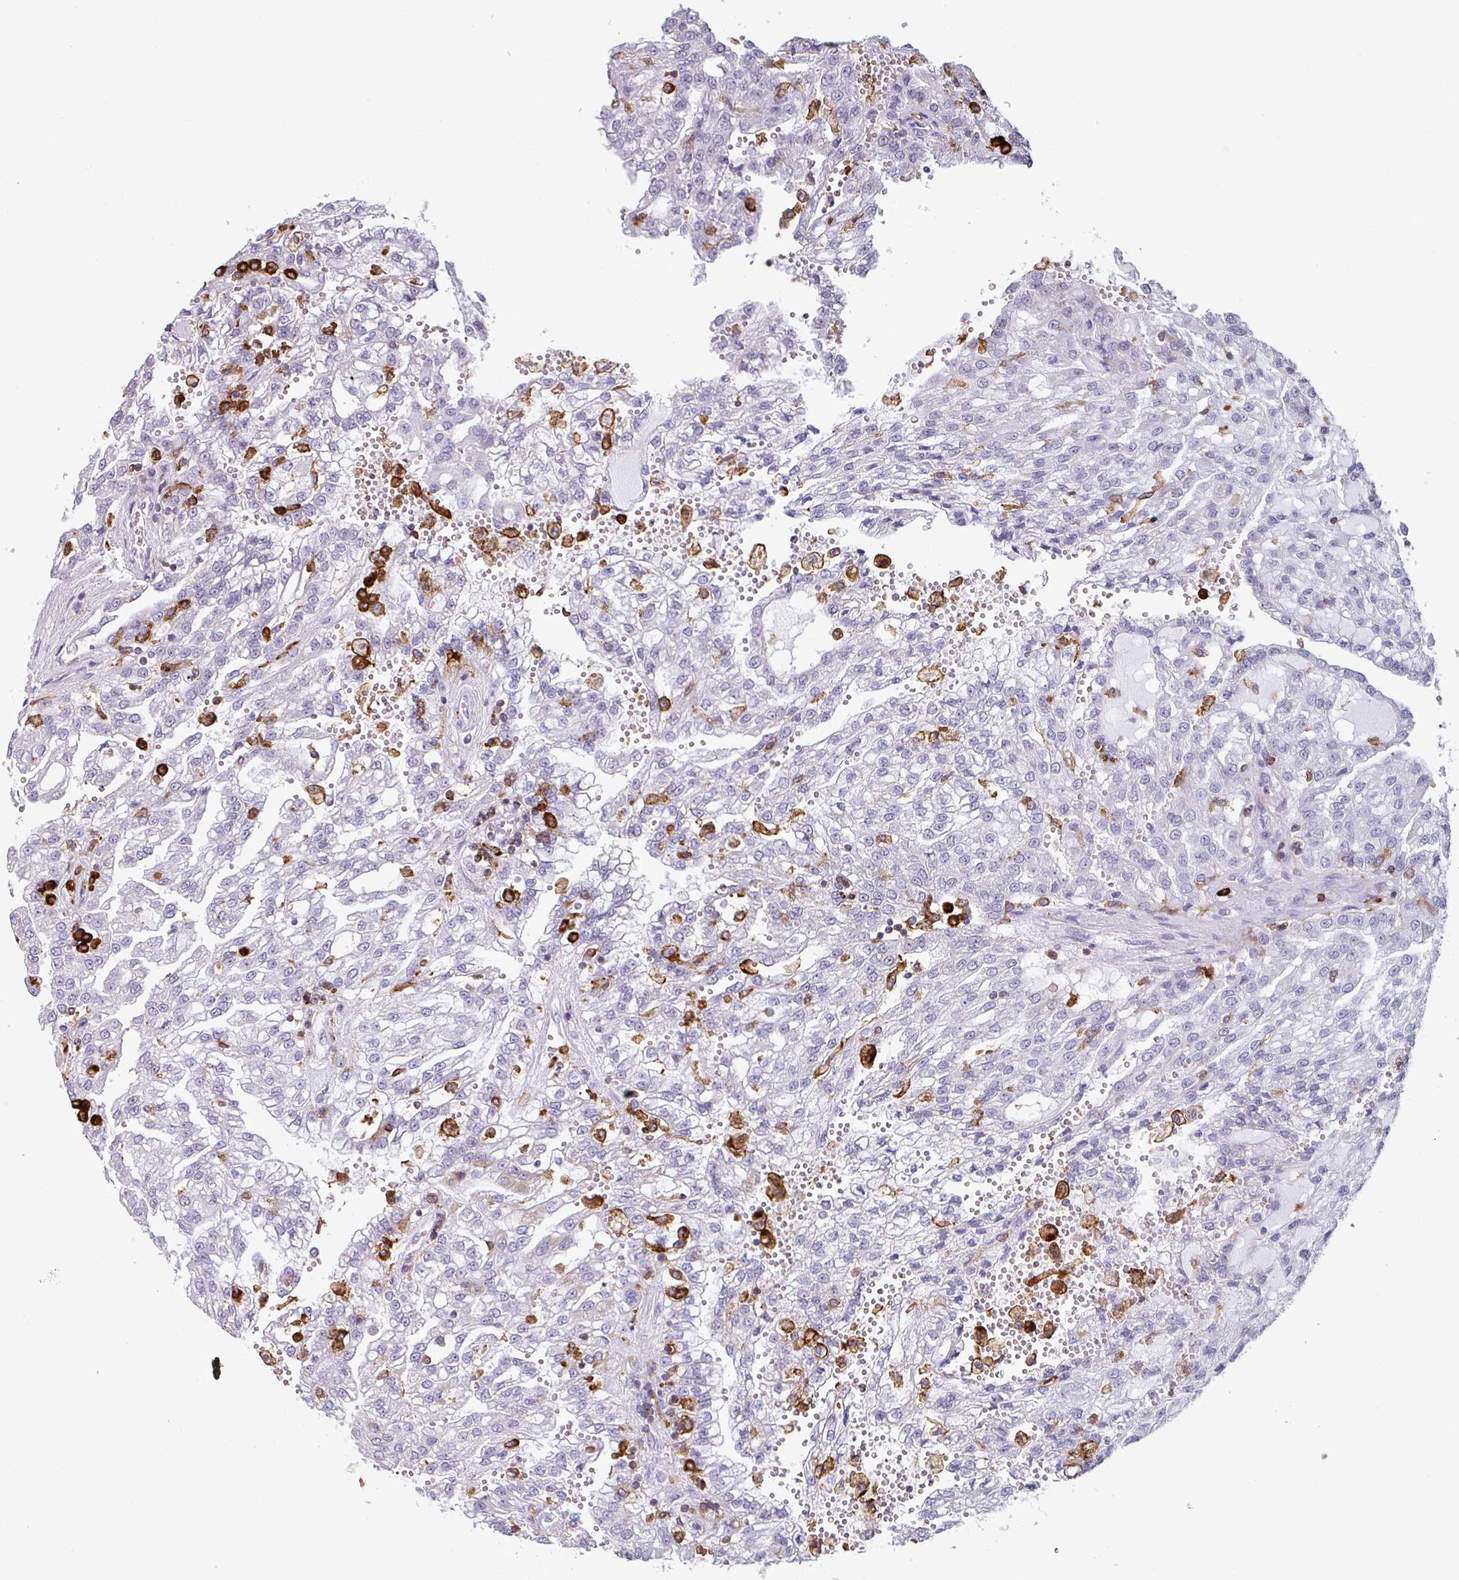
{"staining": {"intensity": "negative", "quantity": "none", "location": "none"}, "tissue": "renal cancer", "cell_type": "Tumor cells", "image_type": "cancer", "snomed": [{"axis": "morphology", "description": "Adenocarcinoma, NOS"}, {"axis": "topography", "description": "Kidney"}], "caption": "Immunohistochemistry of human renal cancer (adenocarcinoma) reveals no staining in tumor cells. (Brightfield microscopy of DAB immunohistochemistry (IHC) at high magnification).", "gene": "EXOSC5", "patient": {"sex": "male", "age": 63}}